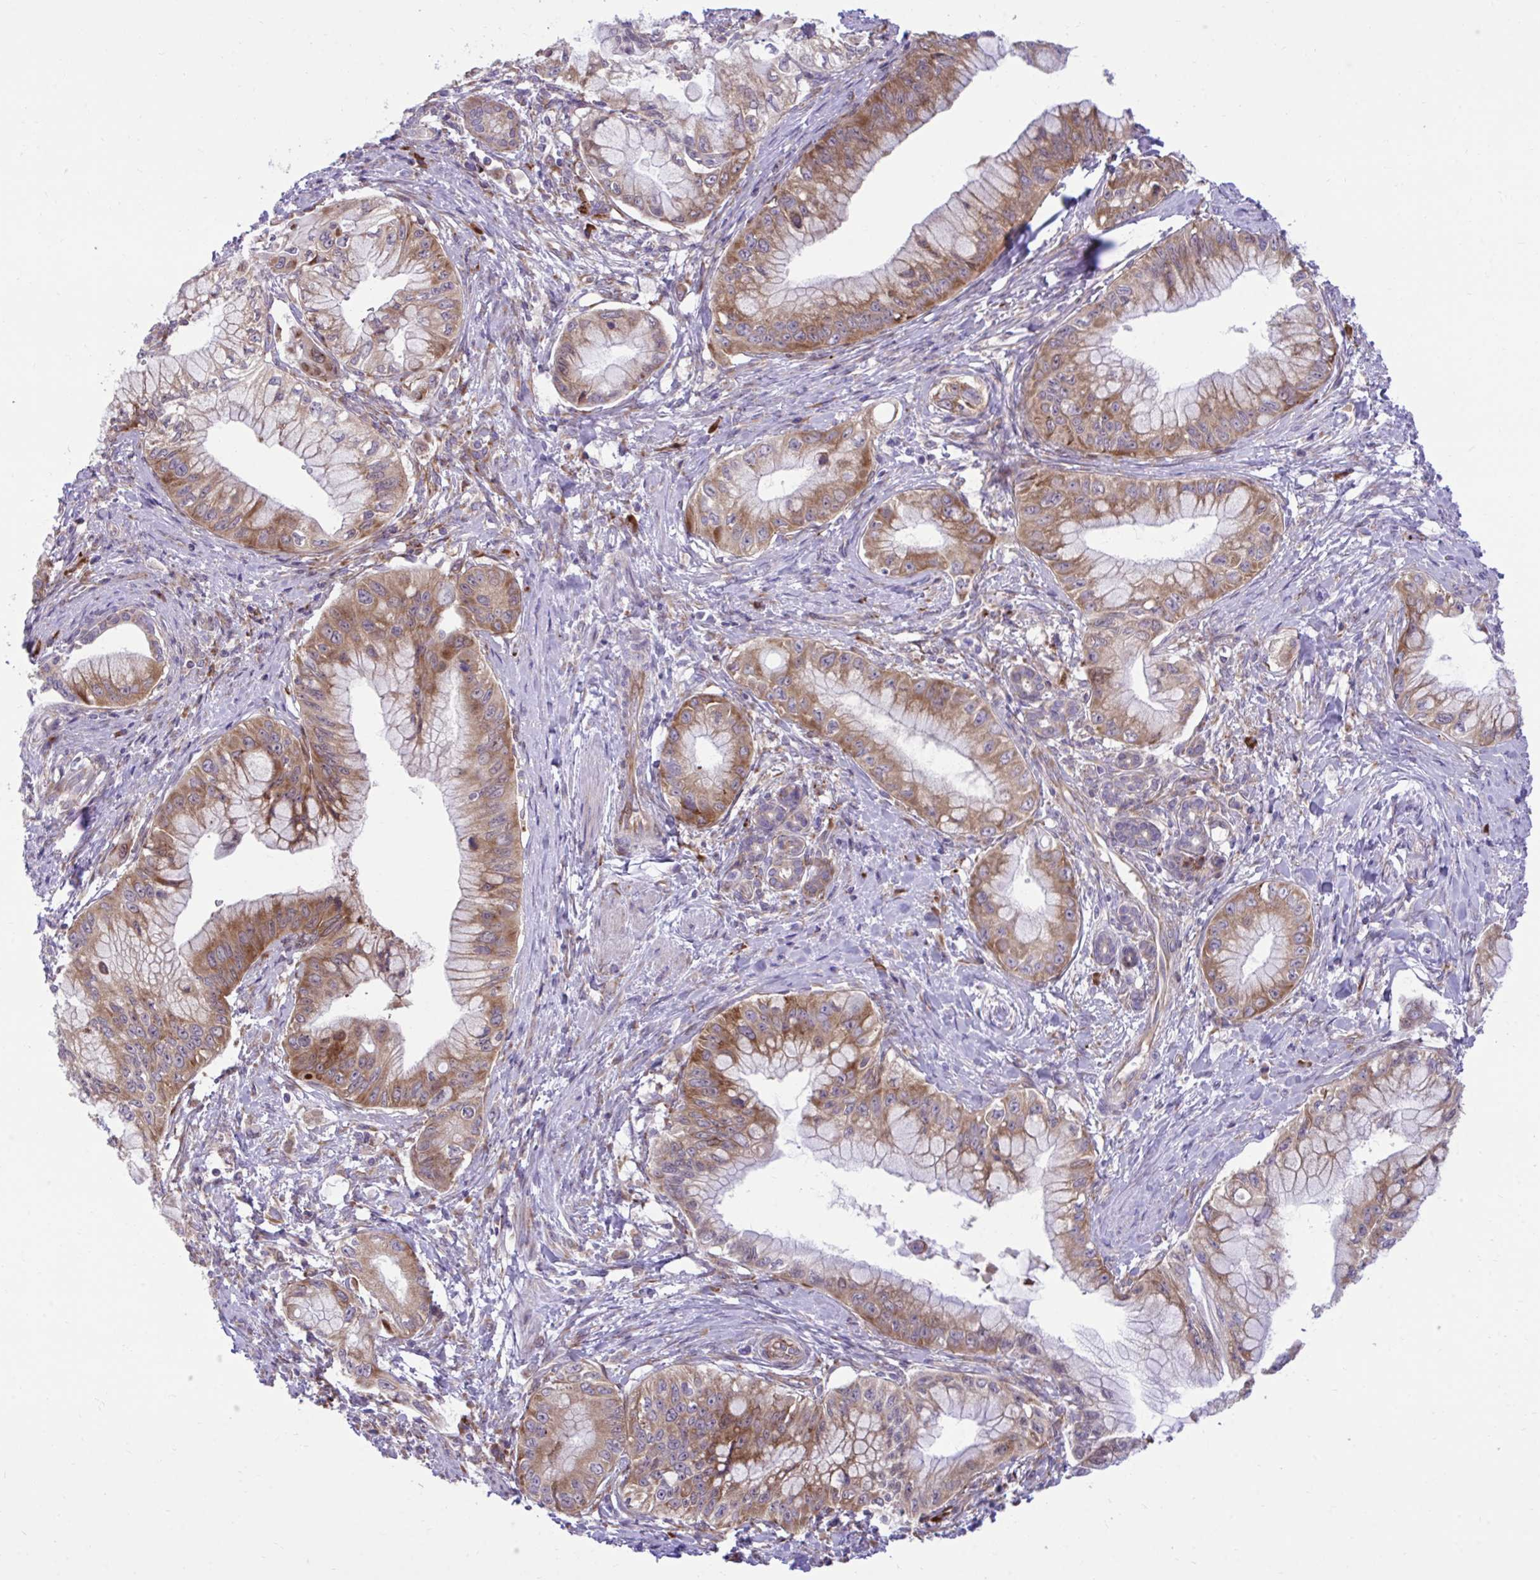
{"staining": {"intensity": "moderate", "quantity": ">75%", "location": "cytoplasmic/membranous"}, "tissue": "pancreatic cancer", "cell_type": "Tumor cells", "image_type": "cancer", "snomed": [{"axis": "morphology", "description": "Adenocarcinoma, NOS"}, {"axis": "topography", "description": "Pancreas"}], "caption": "Tumor cells display medium levels of moderate cytoplasmic/membranous staining in about >75% of cells in pancreatic cancer (adenocarcinoma). (IHC, brightfield microscopy, high magnification).", "gene": "RPS15", "patient": {"sex": "male", "age": 48}}